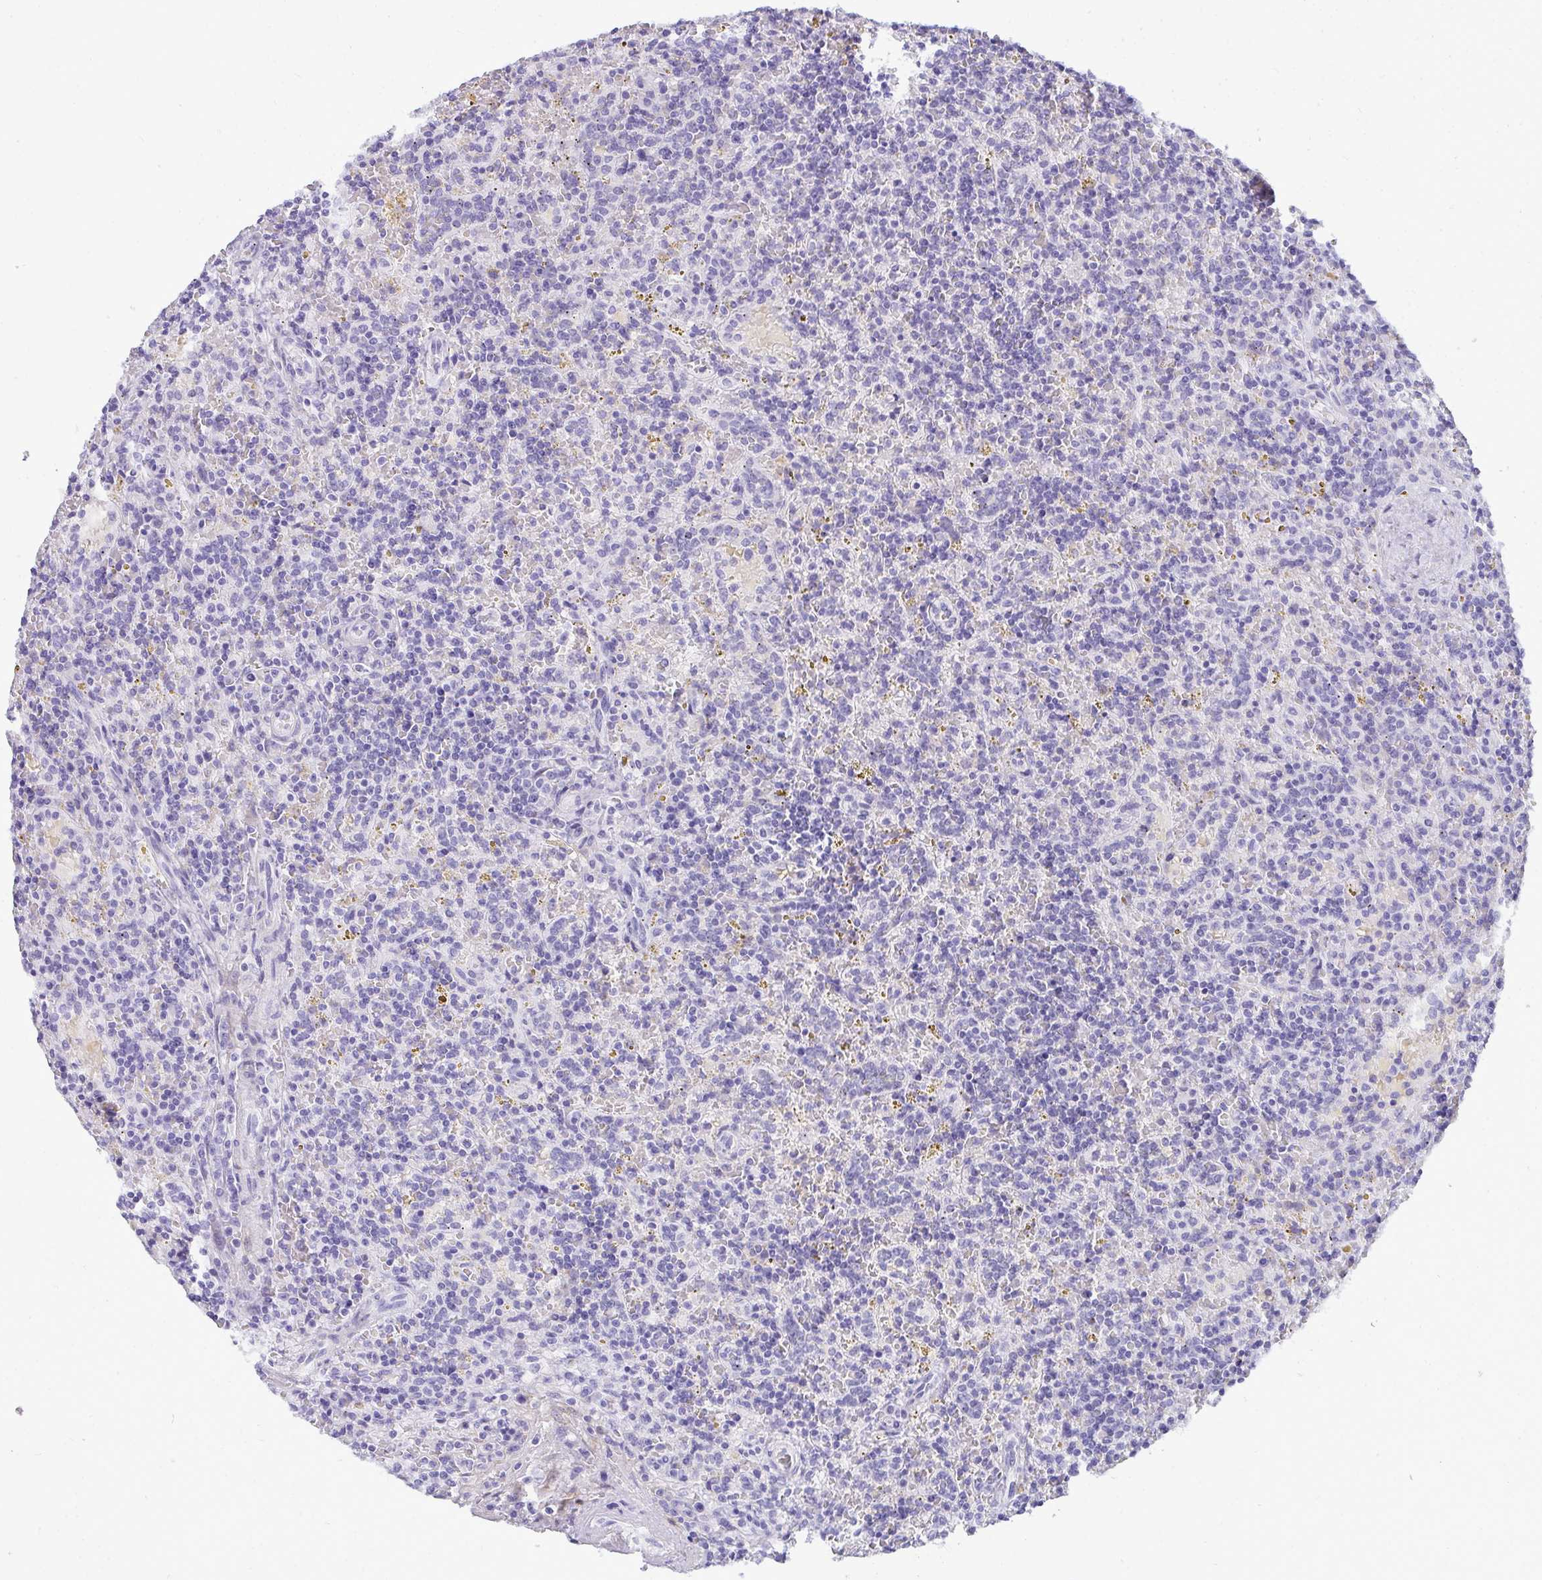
{"staining": {"intensity": "negative", "quantity": "none", "location": "none"}, "tissue": "lymphoma", "cell_type": "Tumor cells", "image_type": "cancer", "snomed": [{"axis": "morphology", "description": "Malignant lymphoma, non-Hodgkin's type, Low grade"}, {"axis": "topography", "description": "Spleen"}], "caption": "Histopathology image shows no protein expression in tumor cells of lymphoma tissue.", "gene": "HSPB6", "patient": {"sex": "male", "age": 67}}